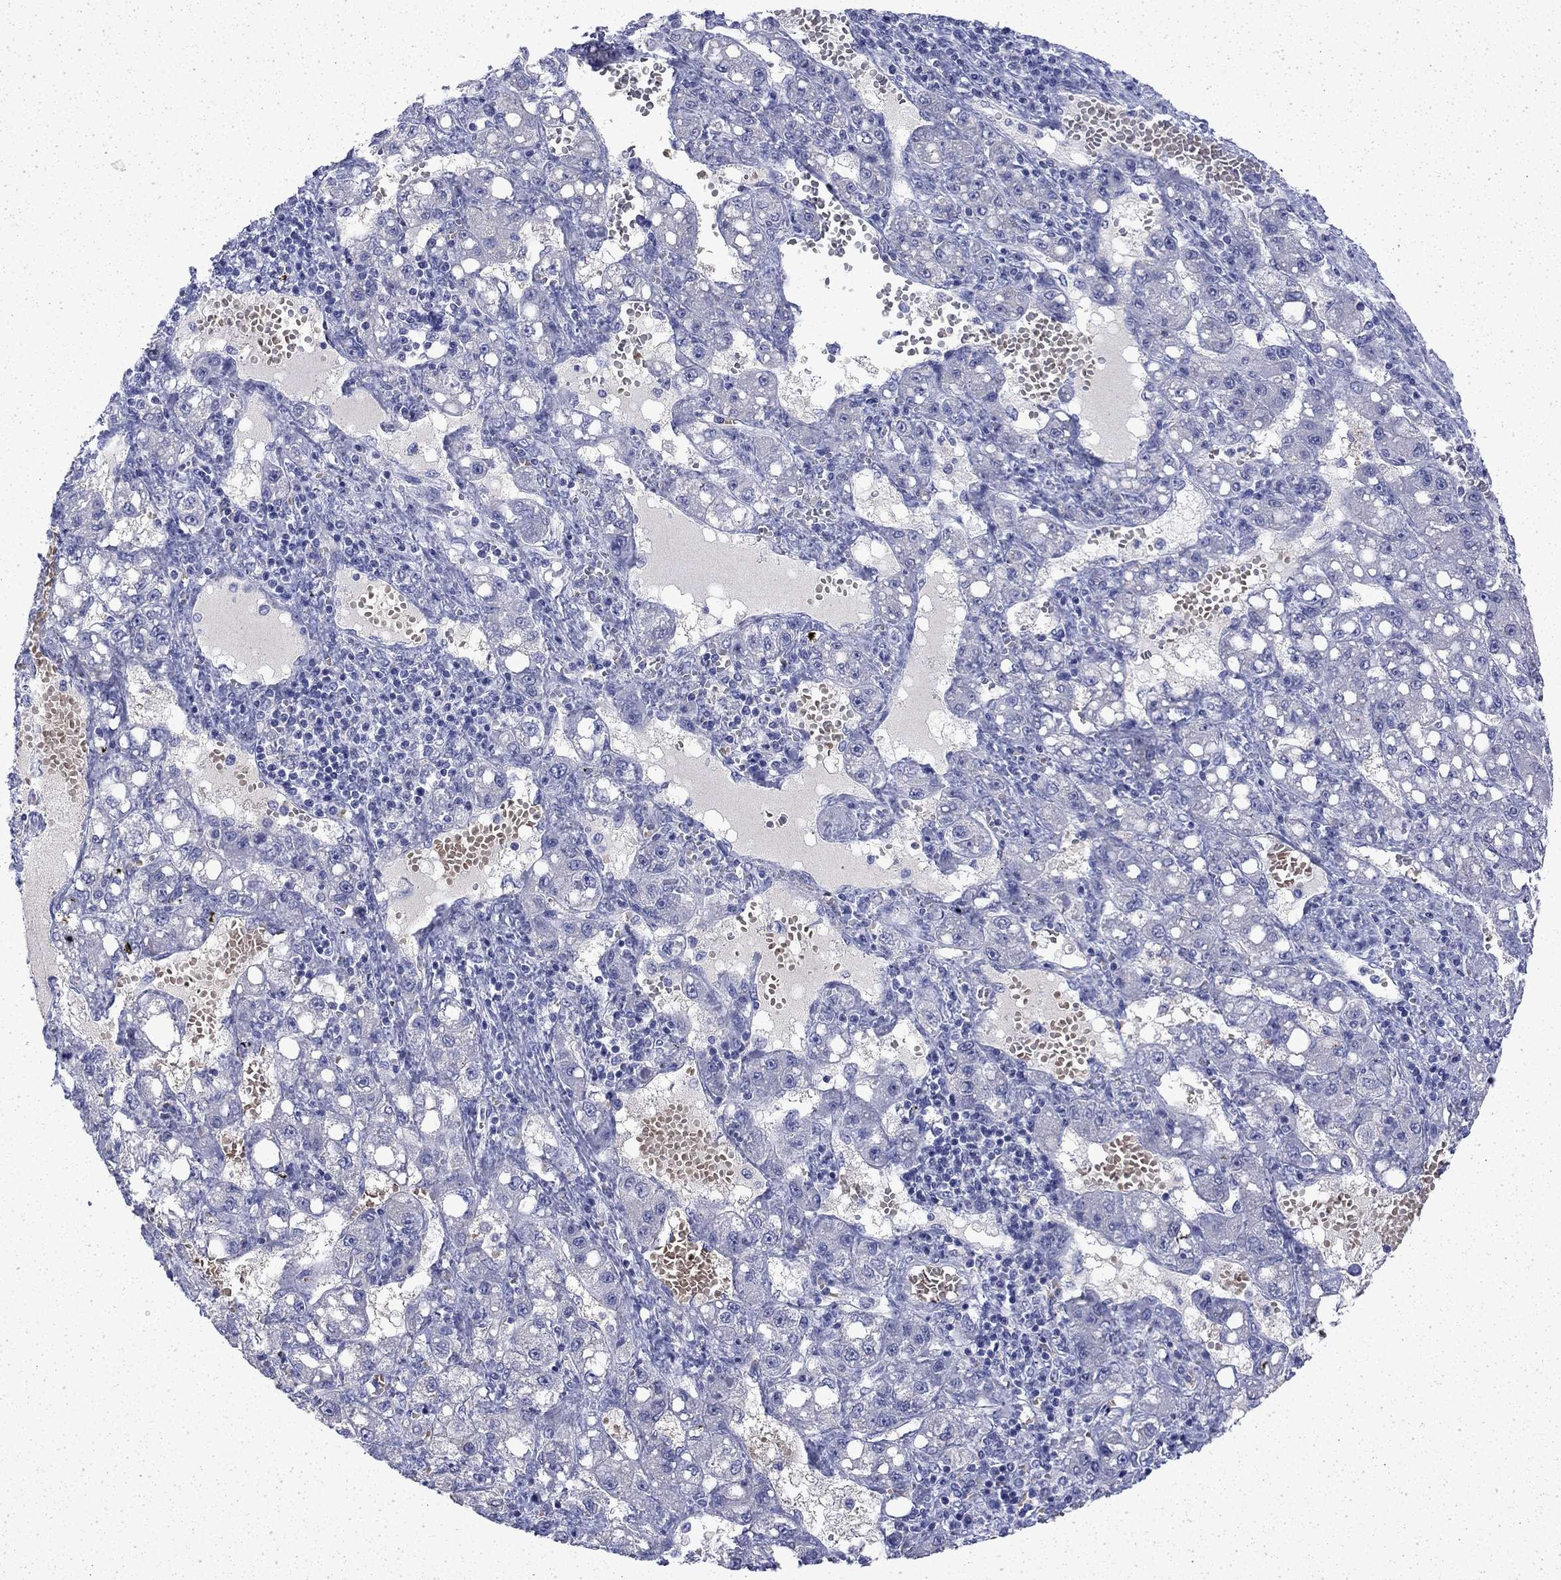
{"staining": {"intensity": "negative", "quantity": "none", "location": "none"}, "tissue": "liver cancer", "cell_type": "Tumor cells", "image_type": "cancer", "snomed": [{"axis": "morphology", "description": "Carcinoma, Hepatocellular, NOS"}, {"axis": "topography", "description": "Liver"}], "caption": "The IHC photomicrograph has no significant positivity in tumor cells of liver hepatocellular carcinoma tissue. The staining was performed using DAB (3,3'-diaminobenzidine) to visualize the protein expression in brown, while the nuclei were stained in blue with hematoxylin (Magnification: 20x).", "gene": "ENPP6", "patient": {"sex": "female", "age": 65}}